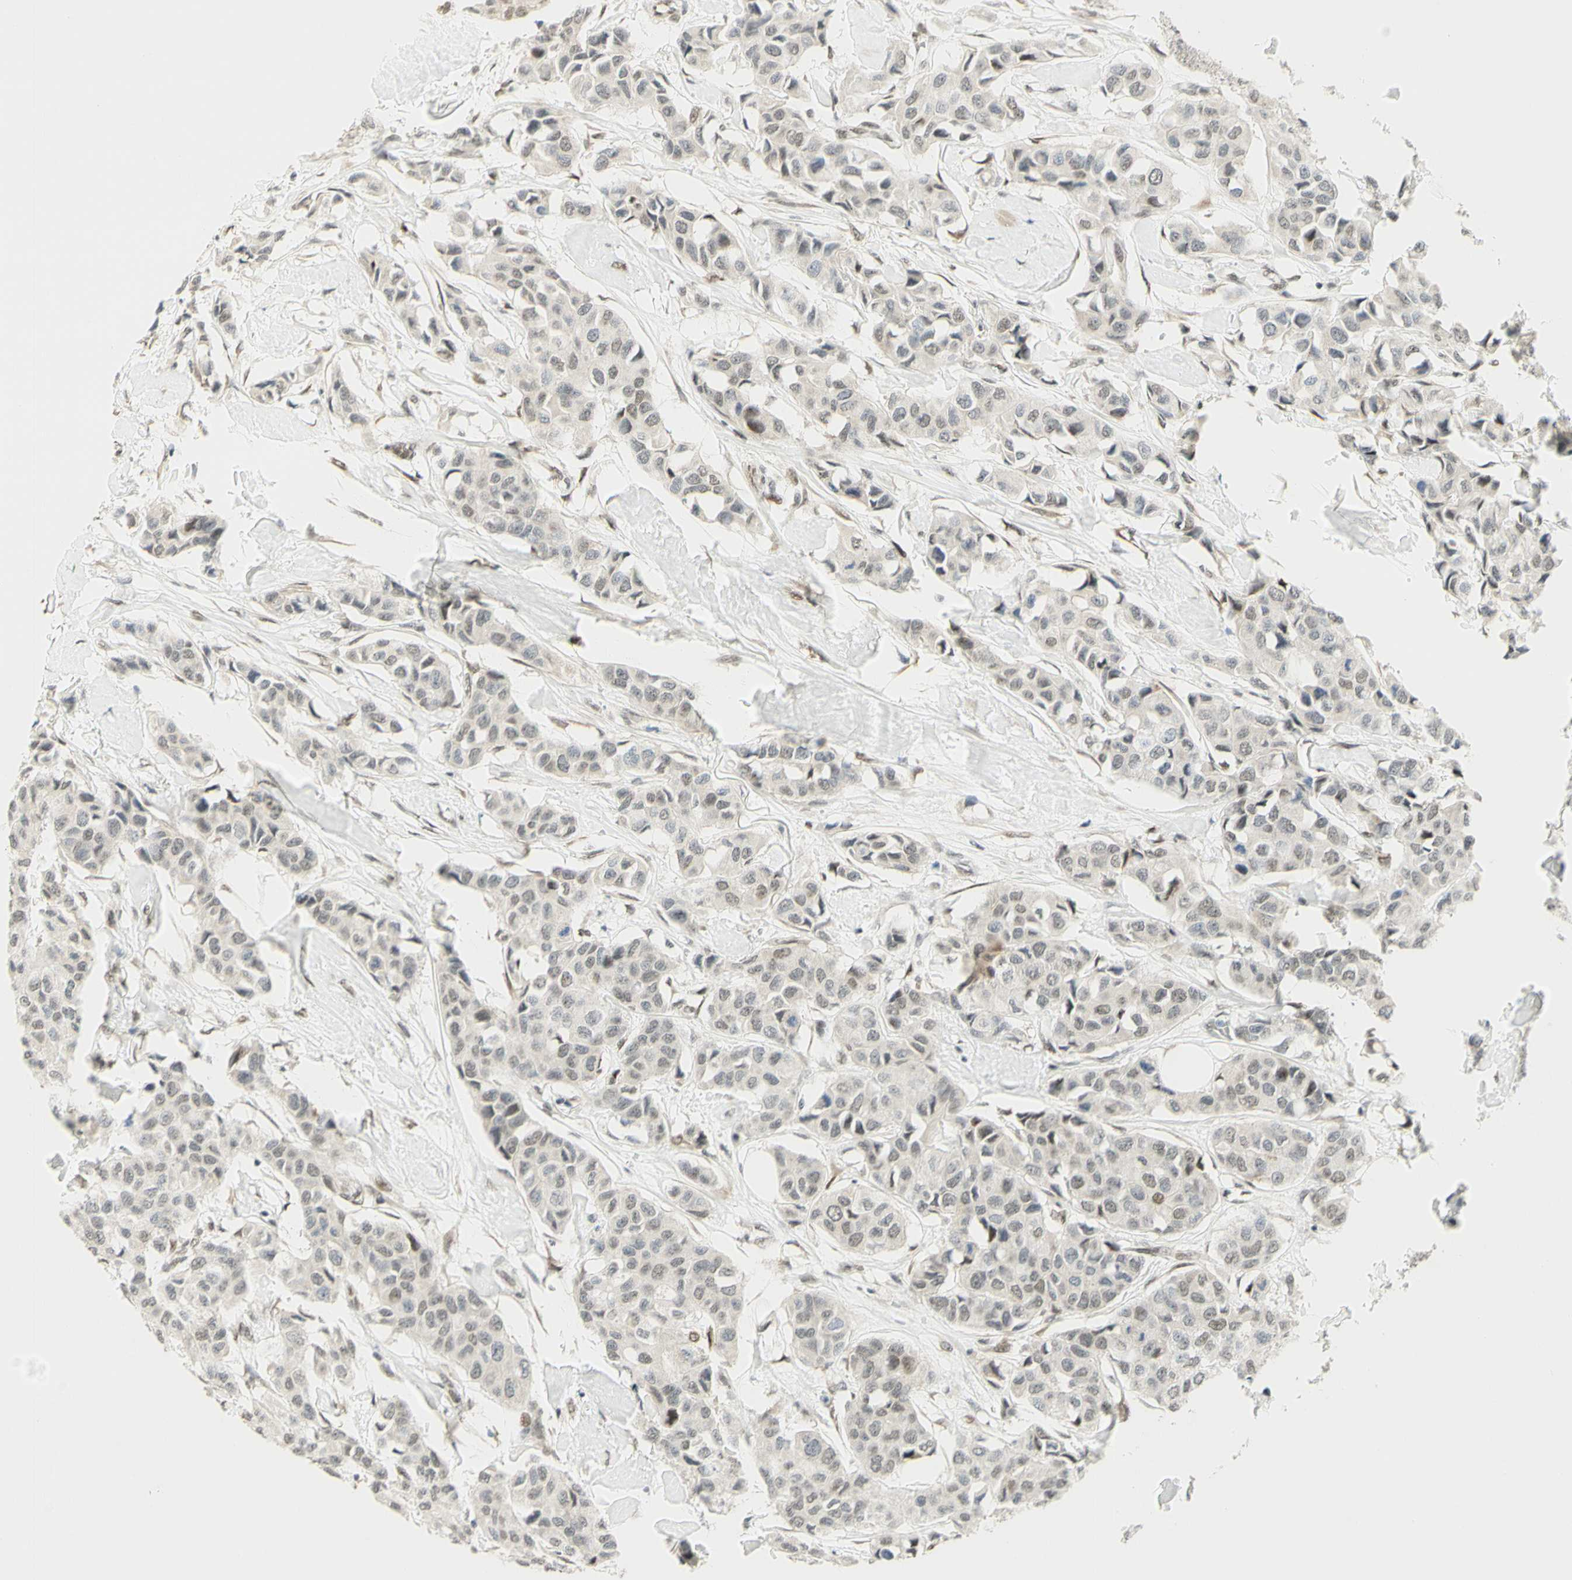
{"staining": {"intensity": "weak", "quantity": ">75%", "location": "nuclear"}, "tissue": "breast cancer", "cell_type": "Tumor cells", "image_type": "cancer", "snomed": [{"axis": "morphology", "description": "Duct carcinoma"}, {"axis": "topography", "description": "Breast"}], "caption": "Breast cancer stained for a protein reveals weak nuclear positivity in tumor cells.", "gene": "DDX1", "patient": {"sex": "female", "age": 80}}